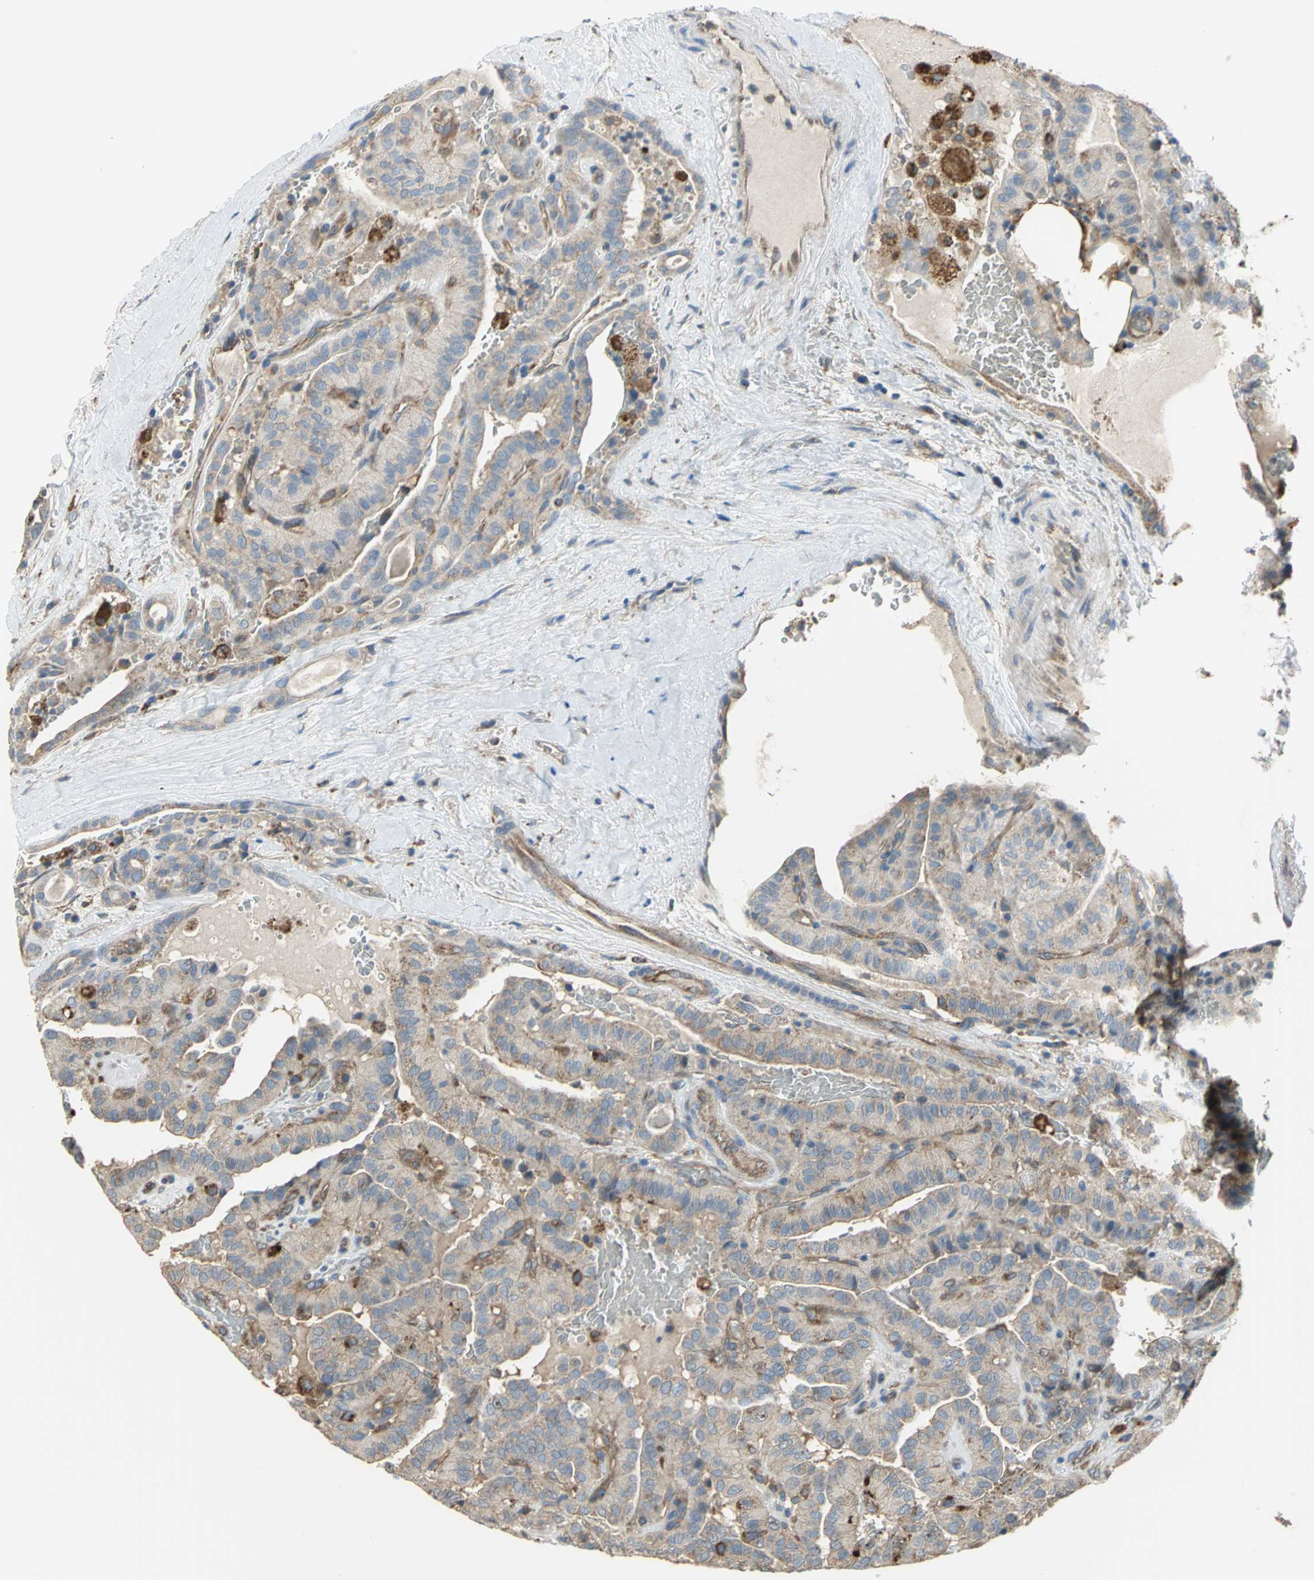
{"staining": {"intensity": "weak", "quantity": ">75%", "location": "cytoplasmic/membranous"}, "tissue": "thyroid cancer", "cell_type": "Tumor cells", "image_type": "cancer", "snomed": [{"axis": "morphology", "description": "Papillary adenocarcinoma, NOS"}, {"axis": "topography", "description": "Thyroid gland"}], "caption": "Human thyroid cancer stained with a protein marker shows weak staining in tumor cells.", "gene": "DIAPH2", "patient": {"sex": "male", "age": 77}}